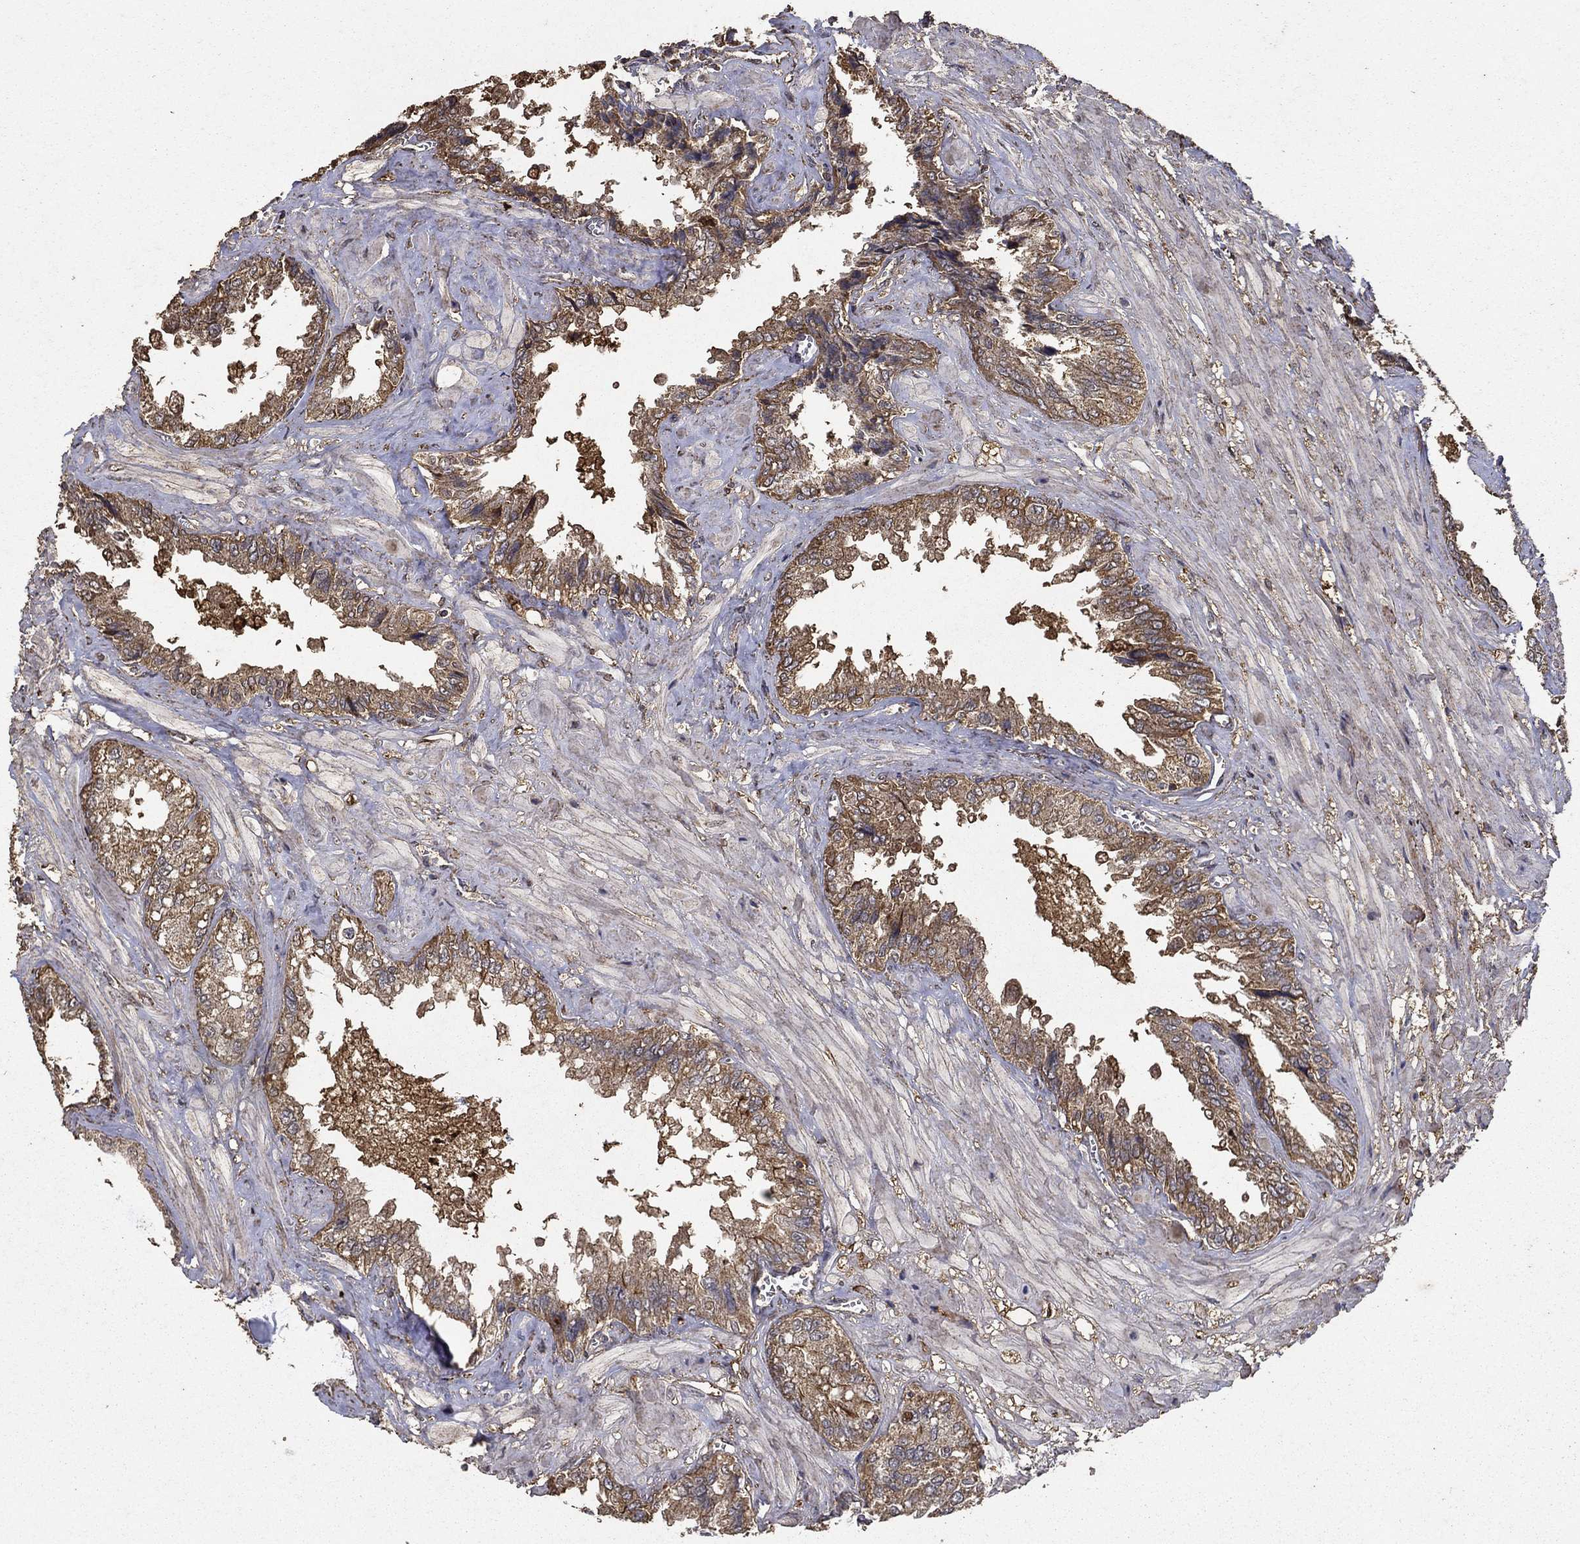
{"staining": {"intensity": "moderate", "quantity": ">75%", "location": "cytoplasmic/membranous"}, "tissue": "seminal vesicle", "cell_type": "Glandular cells", "image_type": "normal", "snomed": [{"axis": "morphology", "description": "Normal tissue, NOS"}, {"axis": "topography", "description": "Seminal veicle"}], "caption": "There is medium levels of moderate cytoplasmic/membranous expression in glandular cells of benign seminal vesicle, as demonstrated by immunohistochemical staining (brown color).", "gene": "IFRD1", "patient": {"sex": "male", "age": 67}}